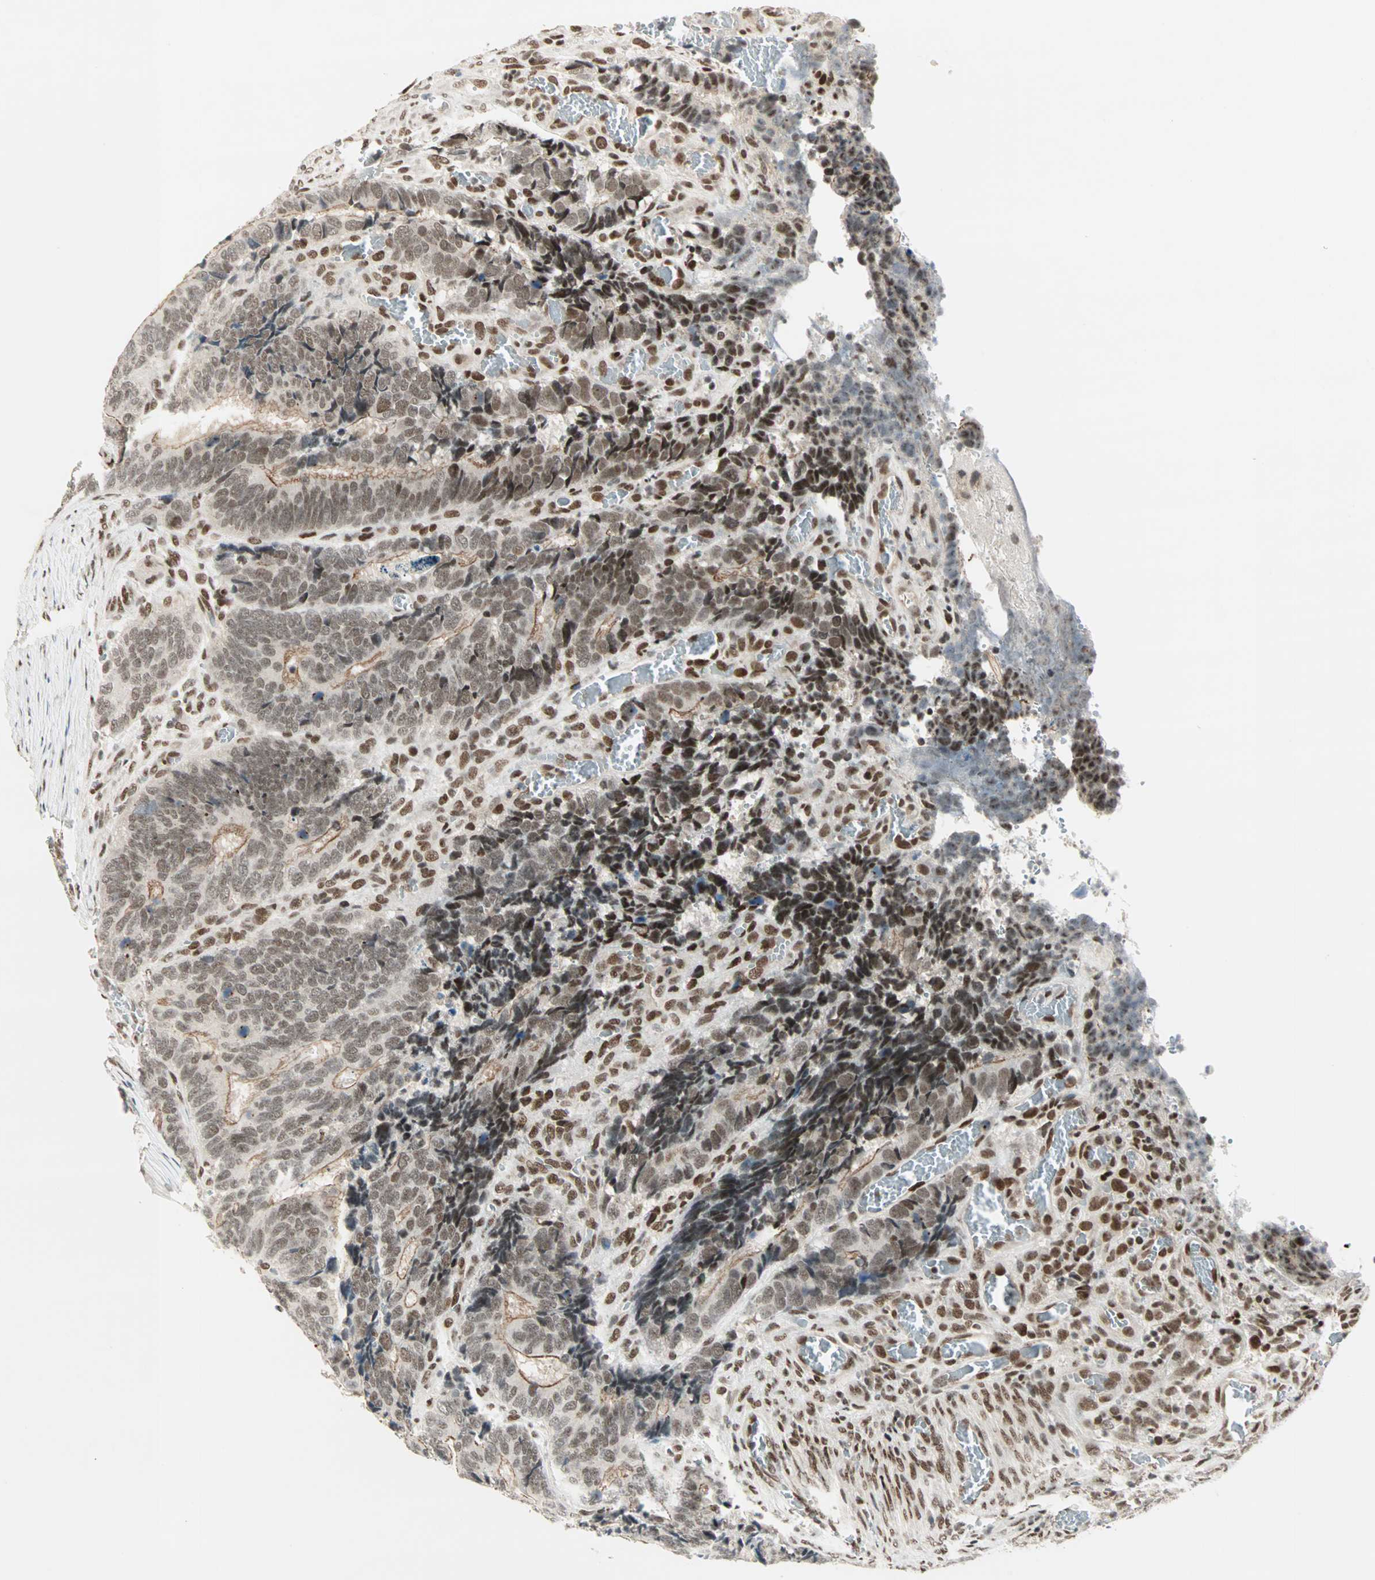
{"staining": {"intensity": "moderate", "quantity": ">75%", "location": "cytoplasmic/membranous,nuclear"}, "tissue": "colorectal cancer", "cell_type": "Tumor cells", "image_type": "cancer", "snomed": [{"axis": "morphology", "description": "Adenocarcinoma, NOS"}, {"axis": "topography", "description": "Colon"}], "caption": "Tumor cells show medium levels of moderate cytoplasmic/membranous and nuclear expression in approximately >75% of cells in colorectal adenocarcinoma.", "gene": "BLM", "patient": {"sex": "male", "age": 72}}